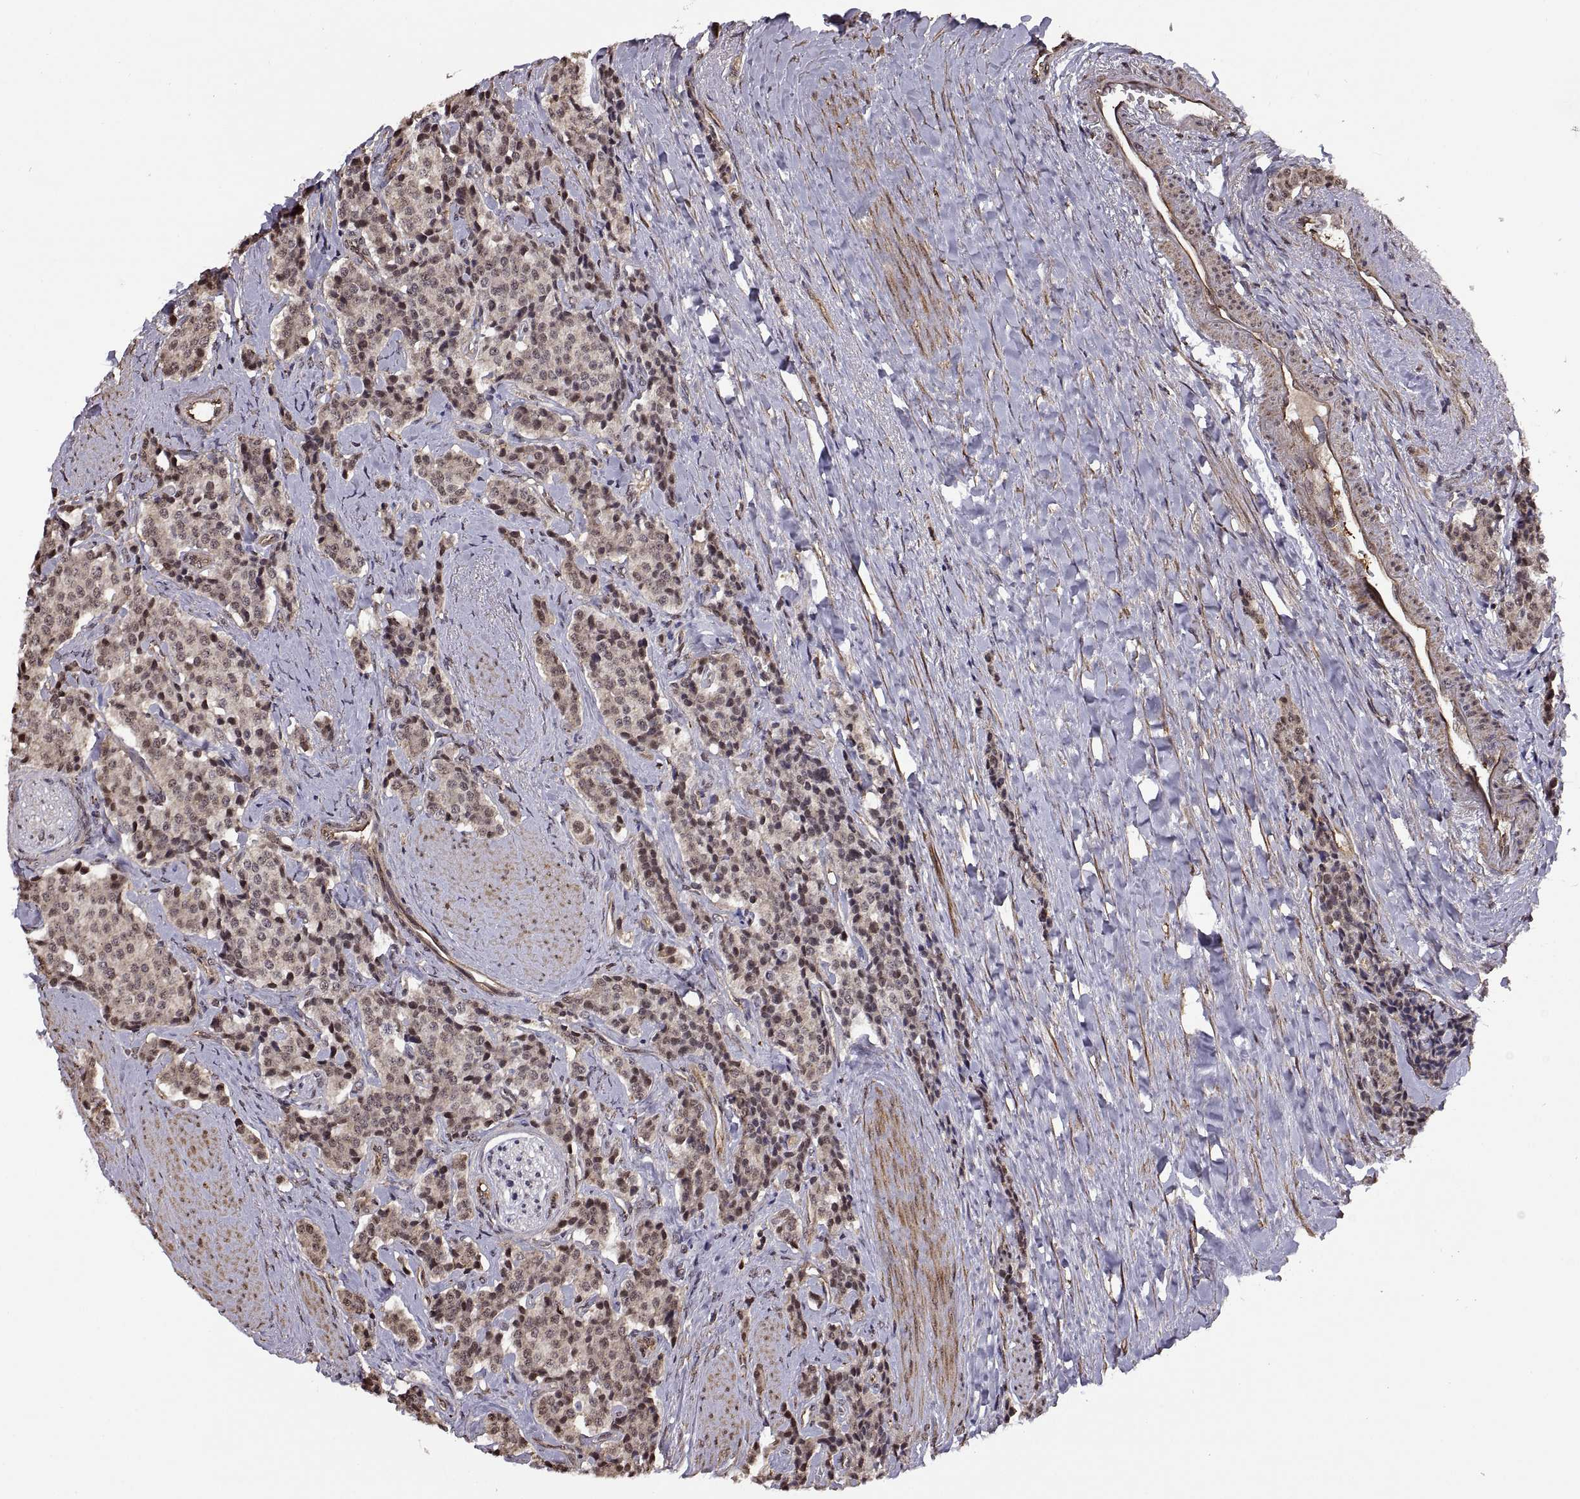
{"staining": {"intensity": "negative", "quantity": "none", "location": "none"}, "tissue": "carcinoid", "cell_type": "Tumor cells", "image_type": "cancer", "snomed": [{"axis": "morphology", "description": "Carcinoid, malignant, NOS"}, {"axis": "topography", "description": "Small intestine"}], "caption": "IHC of human carcinoid displays no expression in tumor cells.", "gene": "ARRB1", "patient": {"sex": "female", "age": 58}}